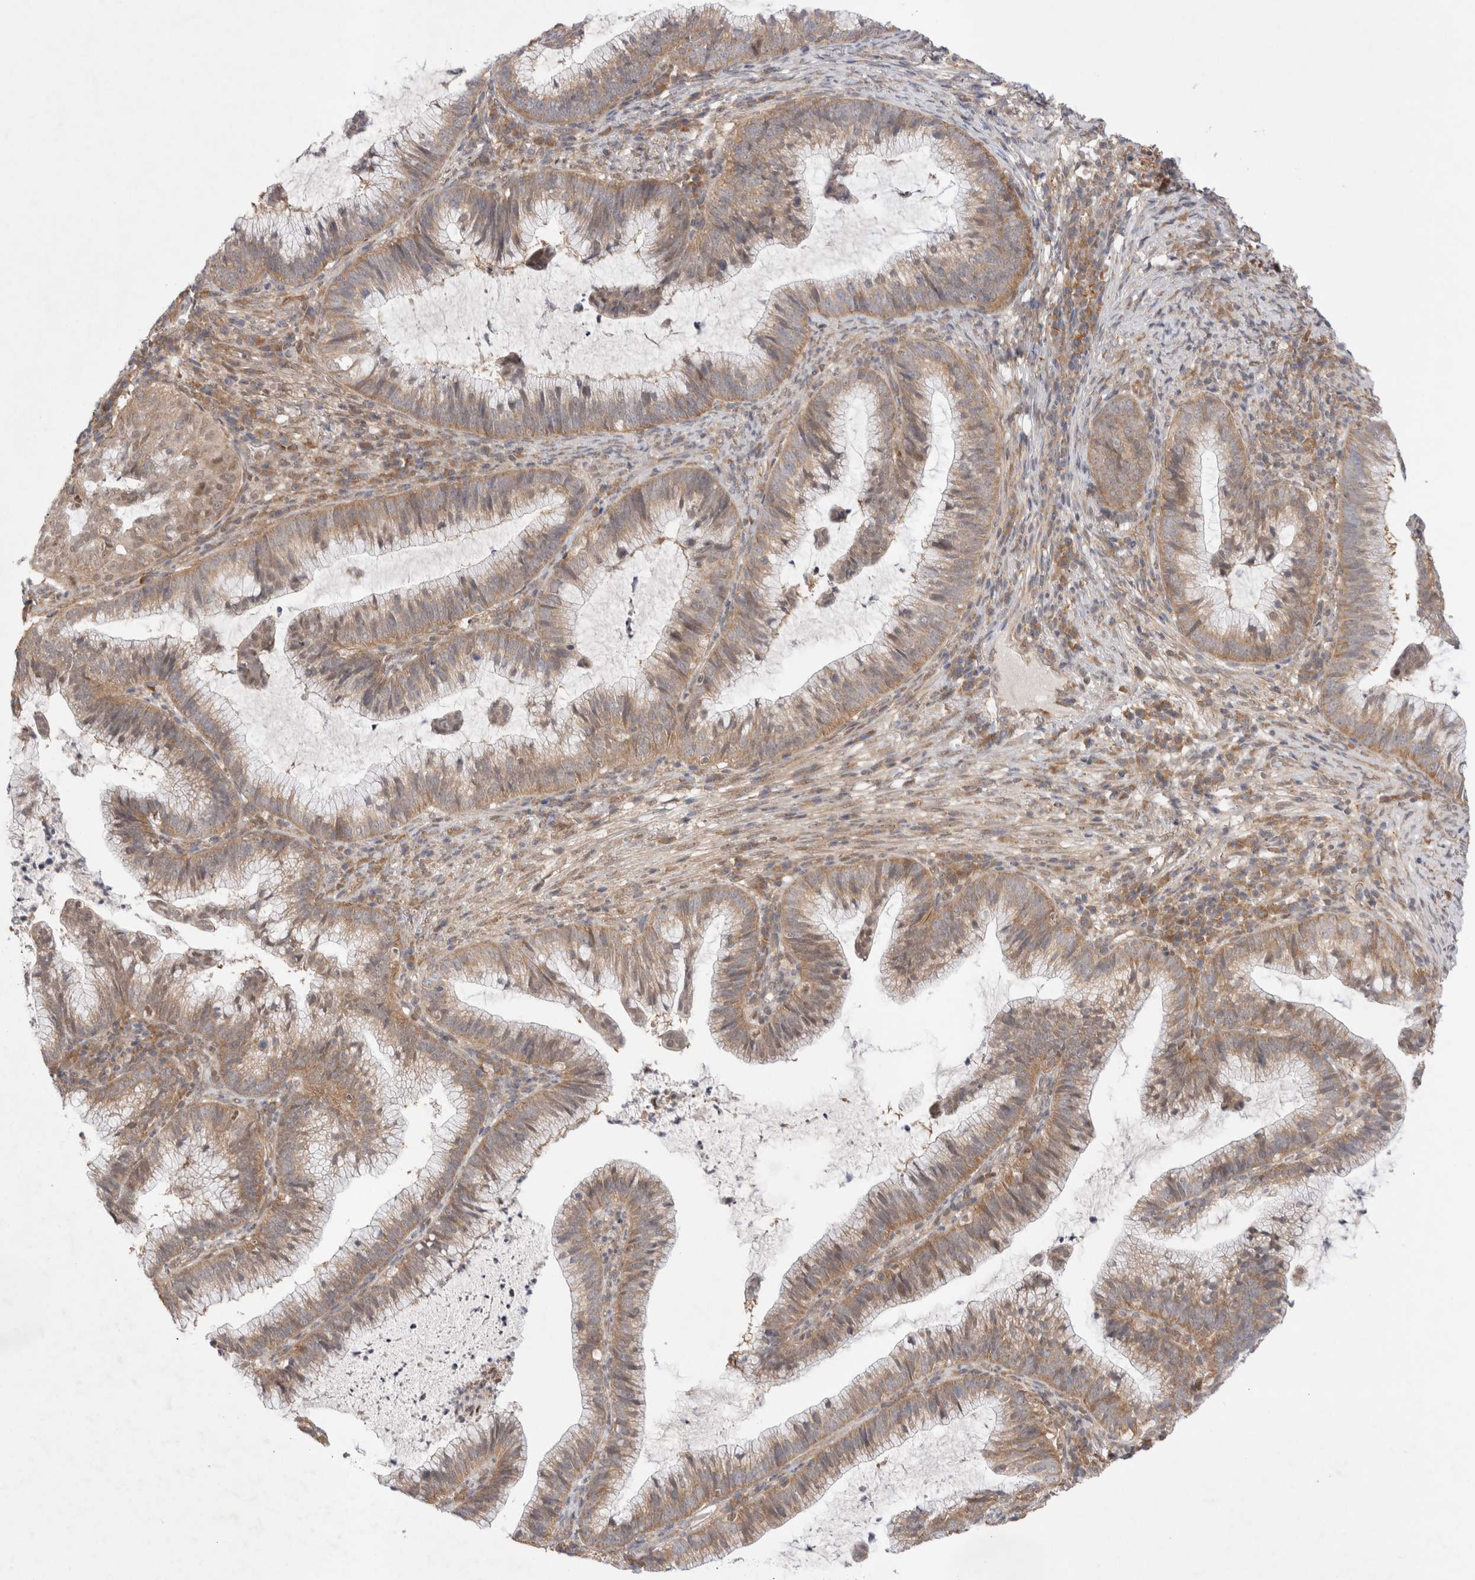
{"staining": {"intensity": "moderate", "quantity": ">75%", "location": "cytoplasmic/membranous"}, "tissue": "cervical cancer", "cell_type": "Tumor cells", "image_type": "cancer", "snomed": [{"axis": "morphology", "description": "Adenocarcinoma, NOS"}, {"axis": "topography", "description": "Cervix"}], "caption": "A brown stain shows moderate cytoplasmic/membranous expression of a protein in human cervical adenocarcinoma tumor cells.", "gene": "EIF3E", "patient": {"sex": "female", "age": 36}}